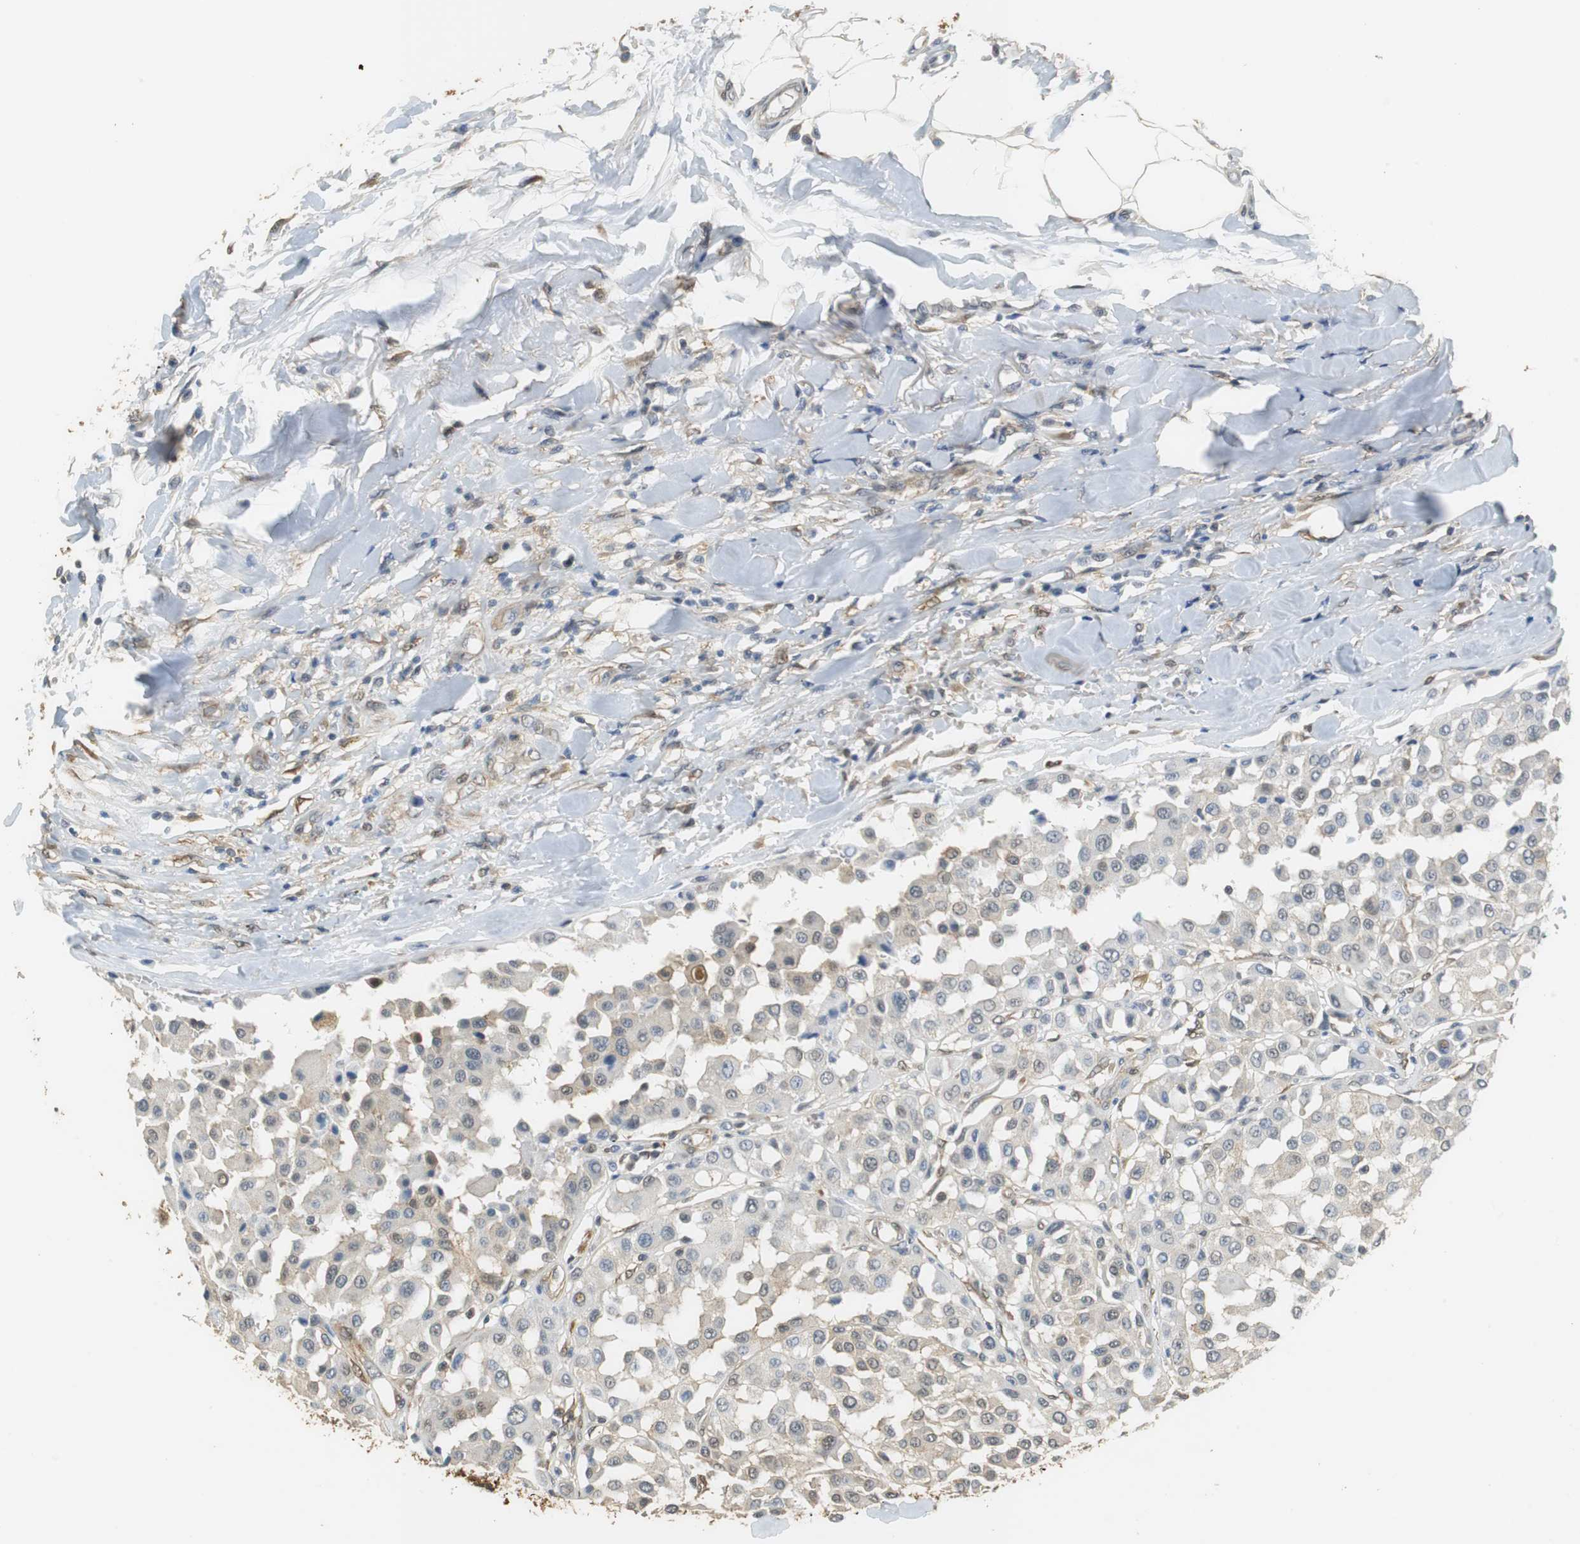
{"staining": {"intensity": "weak", "quantity": ">75%", "location": "cytoplasmic/membranous"}, "tissue": "melanoma", "cell_type": "Tumor cells", "image_type": "cancer", "snomed": [{"axis": "morphology", "description": "Malignant melanoma, Metastatic site"}, {"axis": "topography", "description": "Soft tissue"}], "caption": "DAB immunohistochemical staining of human malignant melanoma (metastatic site) demonstrates weak cytoplasmic/membranous protein expression in about >75% of tumor cells.", "gene": "UBQLN2", "patient": {"sex": "male", "age": 41}}